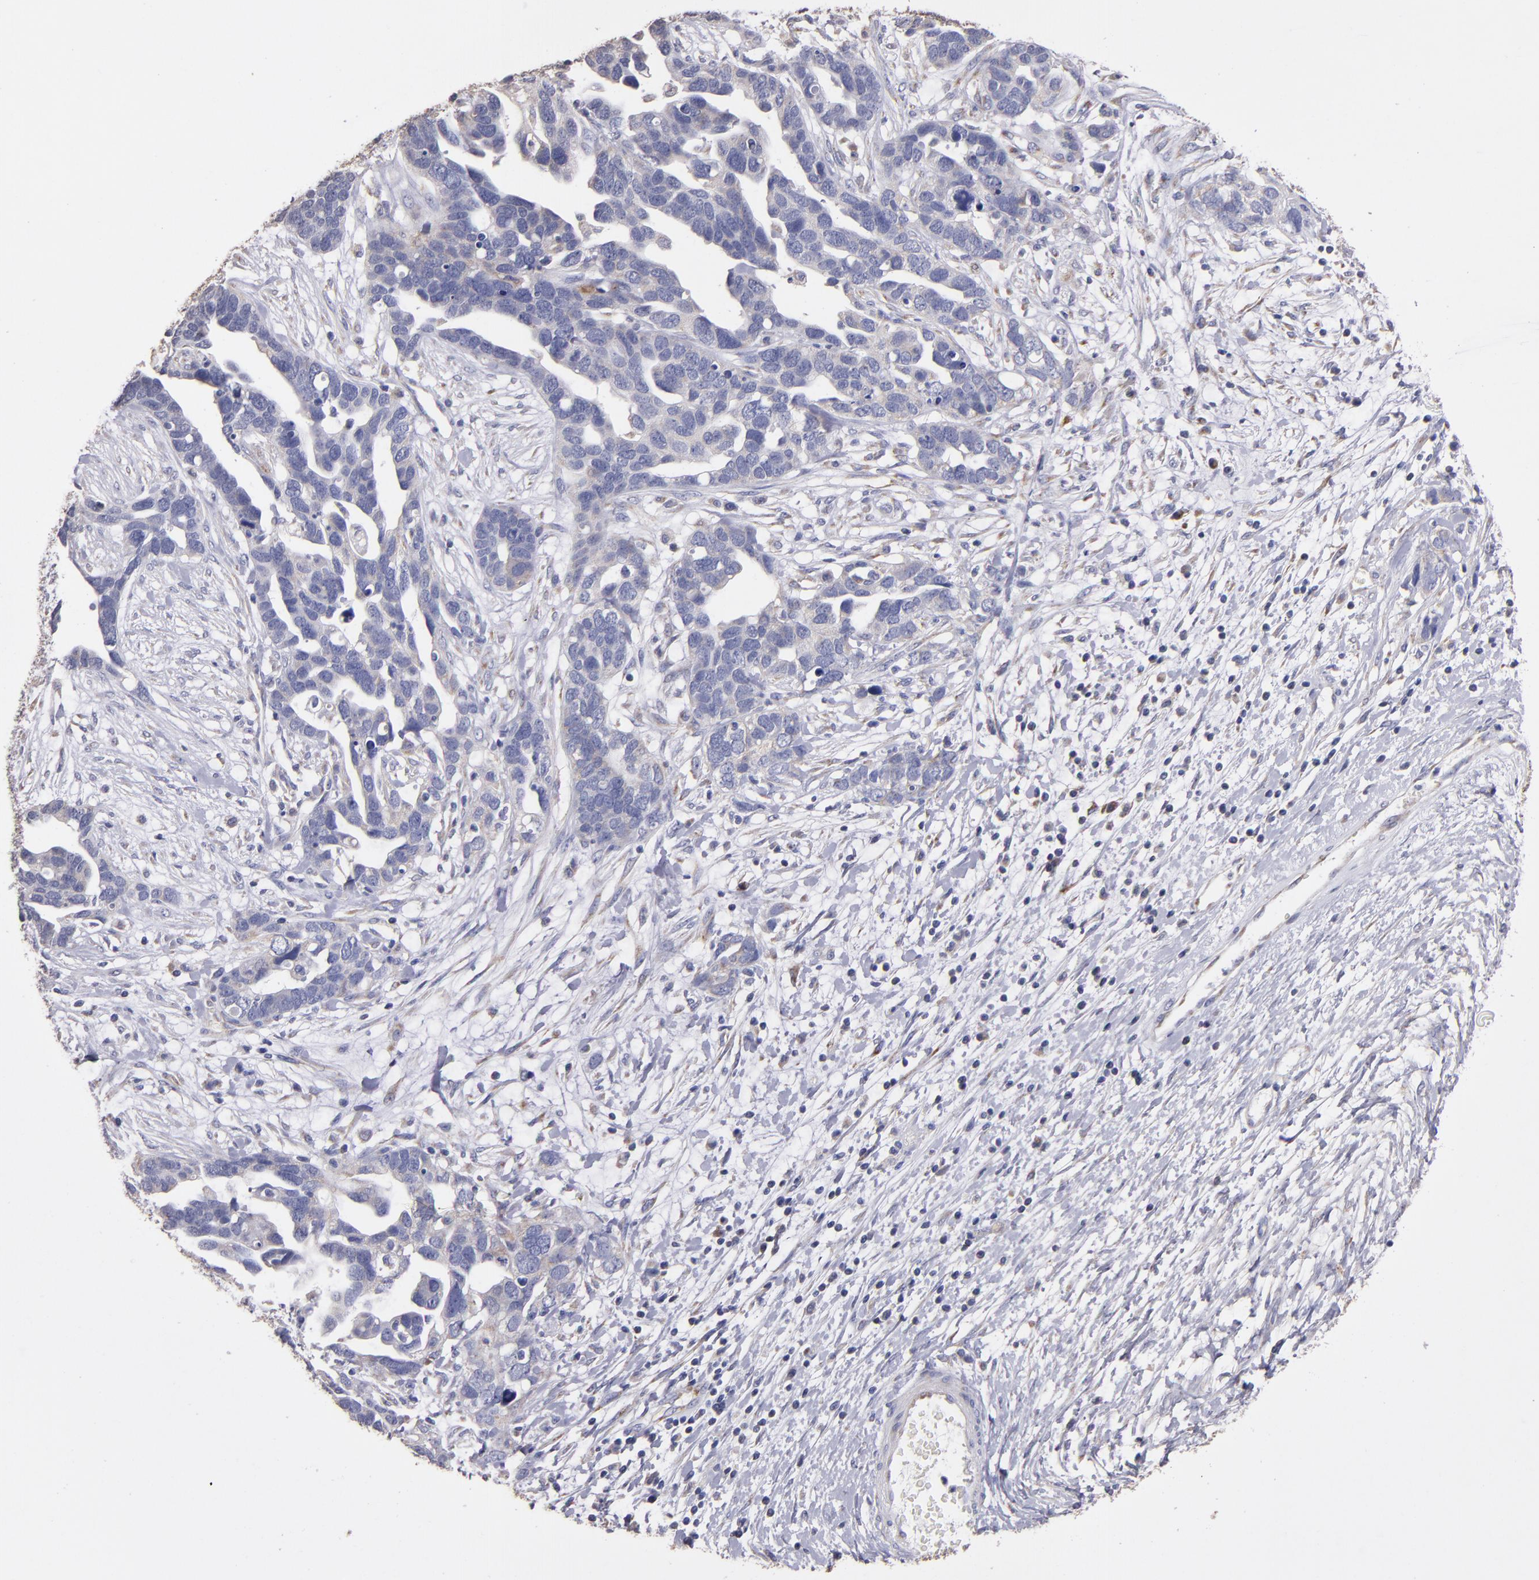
{"staining": {"intensity": "weak", "quantity": "<25%", "location": "cytoplasmic/membranous"}, "tissue": "ovarian cancer", "cell_type": "Tumor cells", "image_type": "cancer", "snomed": [{"axis": "morphology", "description": "Cystadenocarcinoma, serous, NOS"}, {"axis": "topography", "description": "Ovary"}], "caption": "An immunohistochemistry image of ovarian cancer (serous cystadenocarcinoma) is shown. There is no staining in tumor cells of ovarian cancer (serous cystadenocarcinoma).", "gene": "CLTA", "patient": {"sex": "female", "age": 54}}